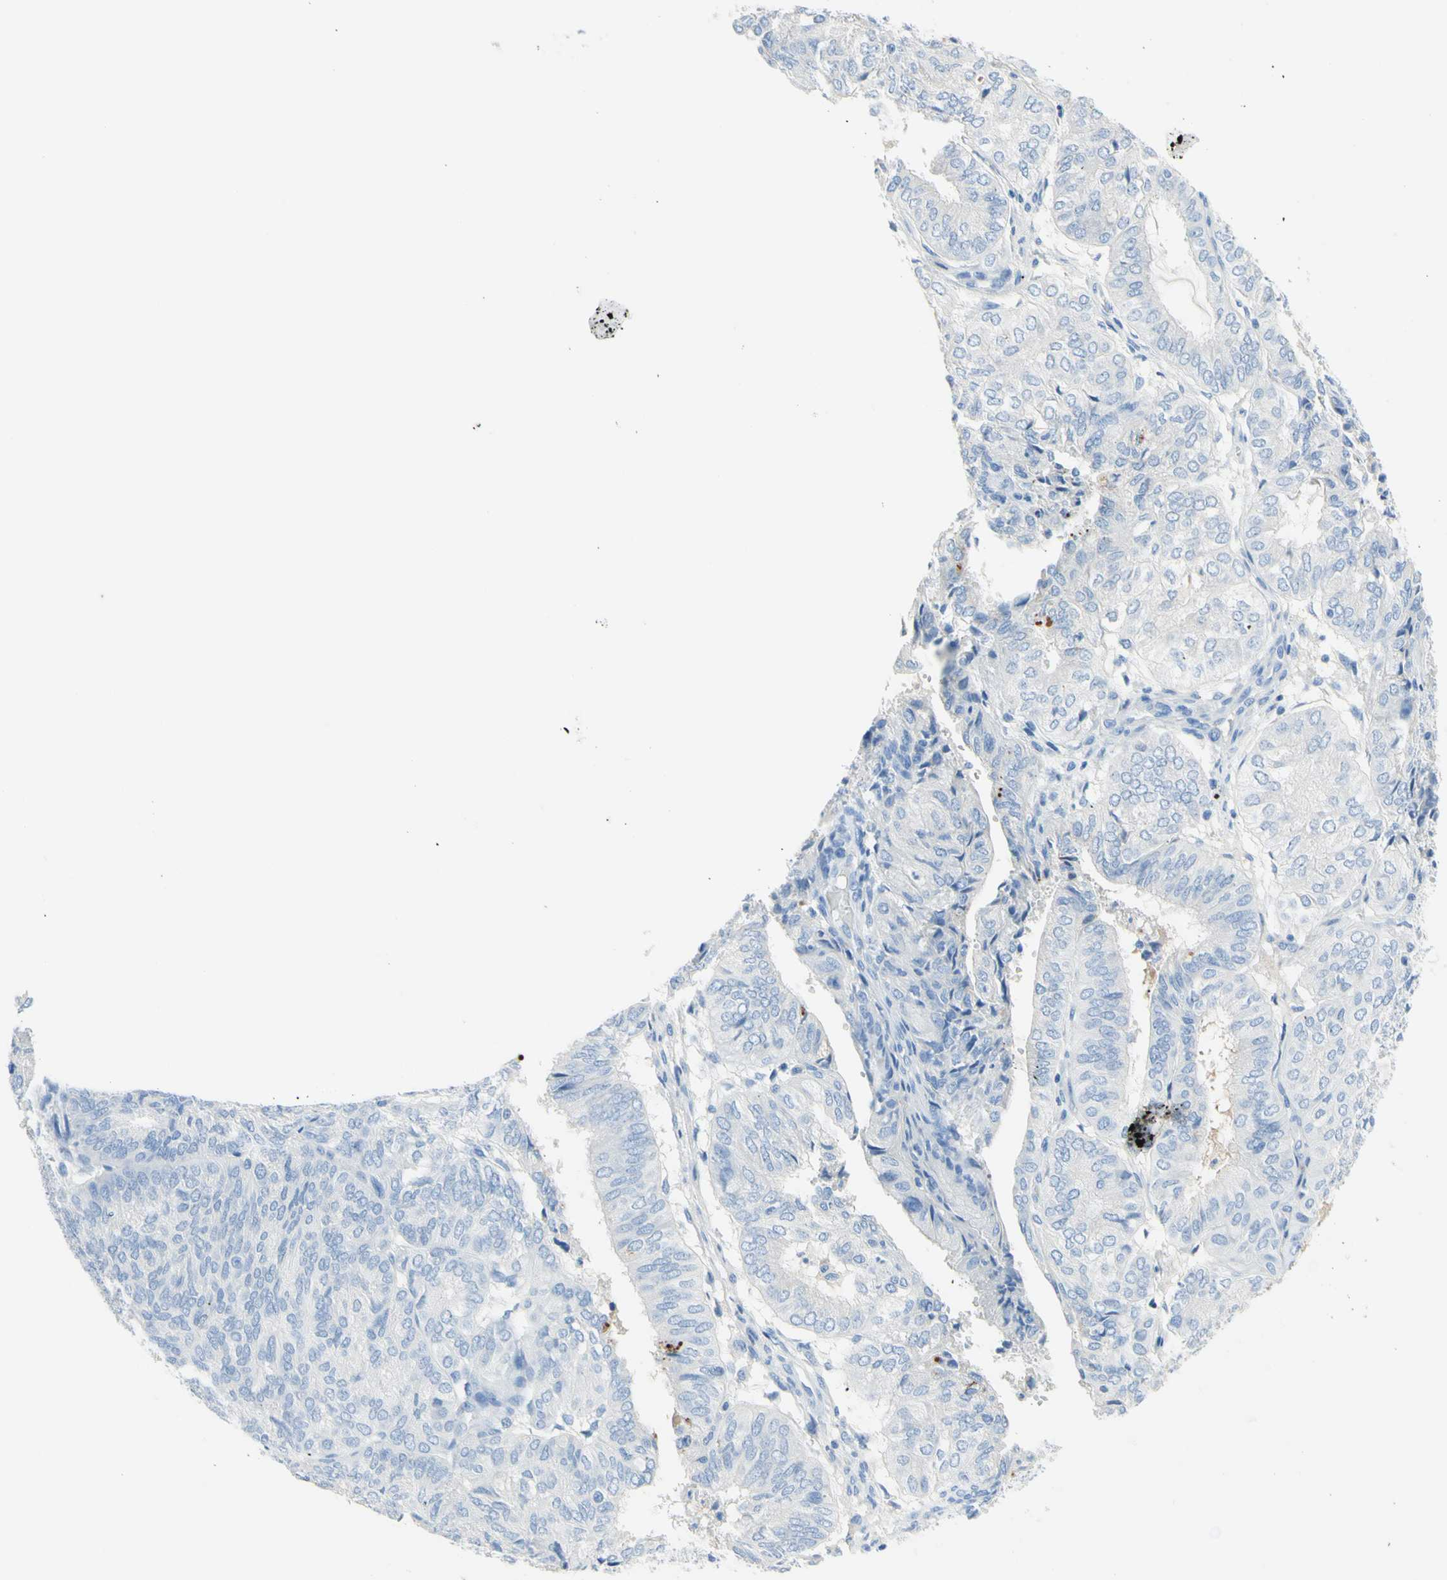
{"staining": {"intensity": "negative", "quantity": "none", "location": "none"}, "tissue": "endometrial cancer", "cell_type": "Tumor cells", "image_type": "cancer", "snomed": [{"axis": "morphology", "description": "Adenocarcinoma, NOS"}, {"axis": "topography", "description": "Uterus"}], "caption": "High power microscopy image of an immunohistochemistry image of endometrial cancer (adenocarcinoma), revealing no significant expression in tumor cells. (DAB immunohistochemistry, high magnification).", "gene": "IL6ST", "patient": {"sex": "female", "age": 60}}